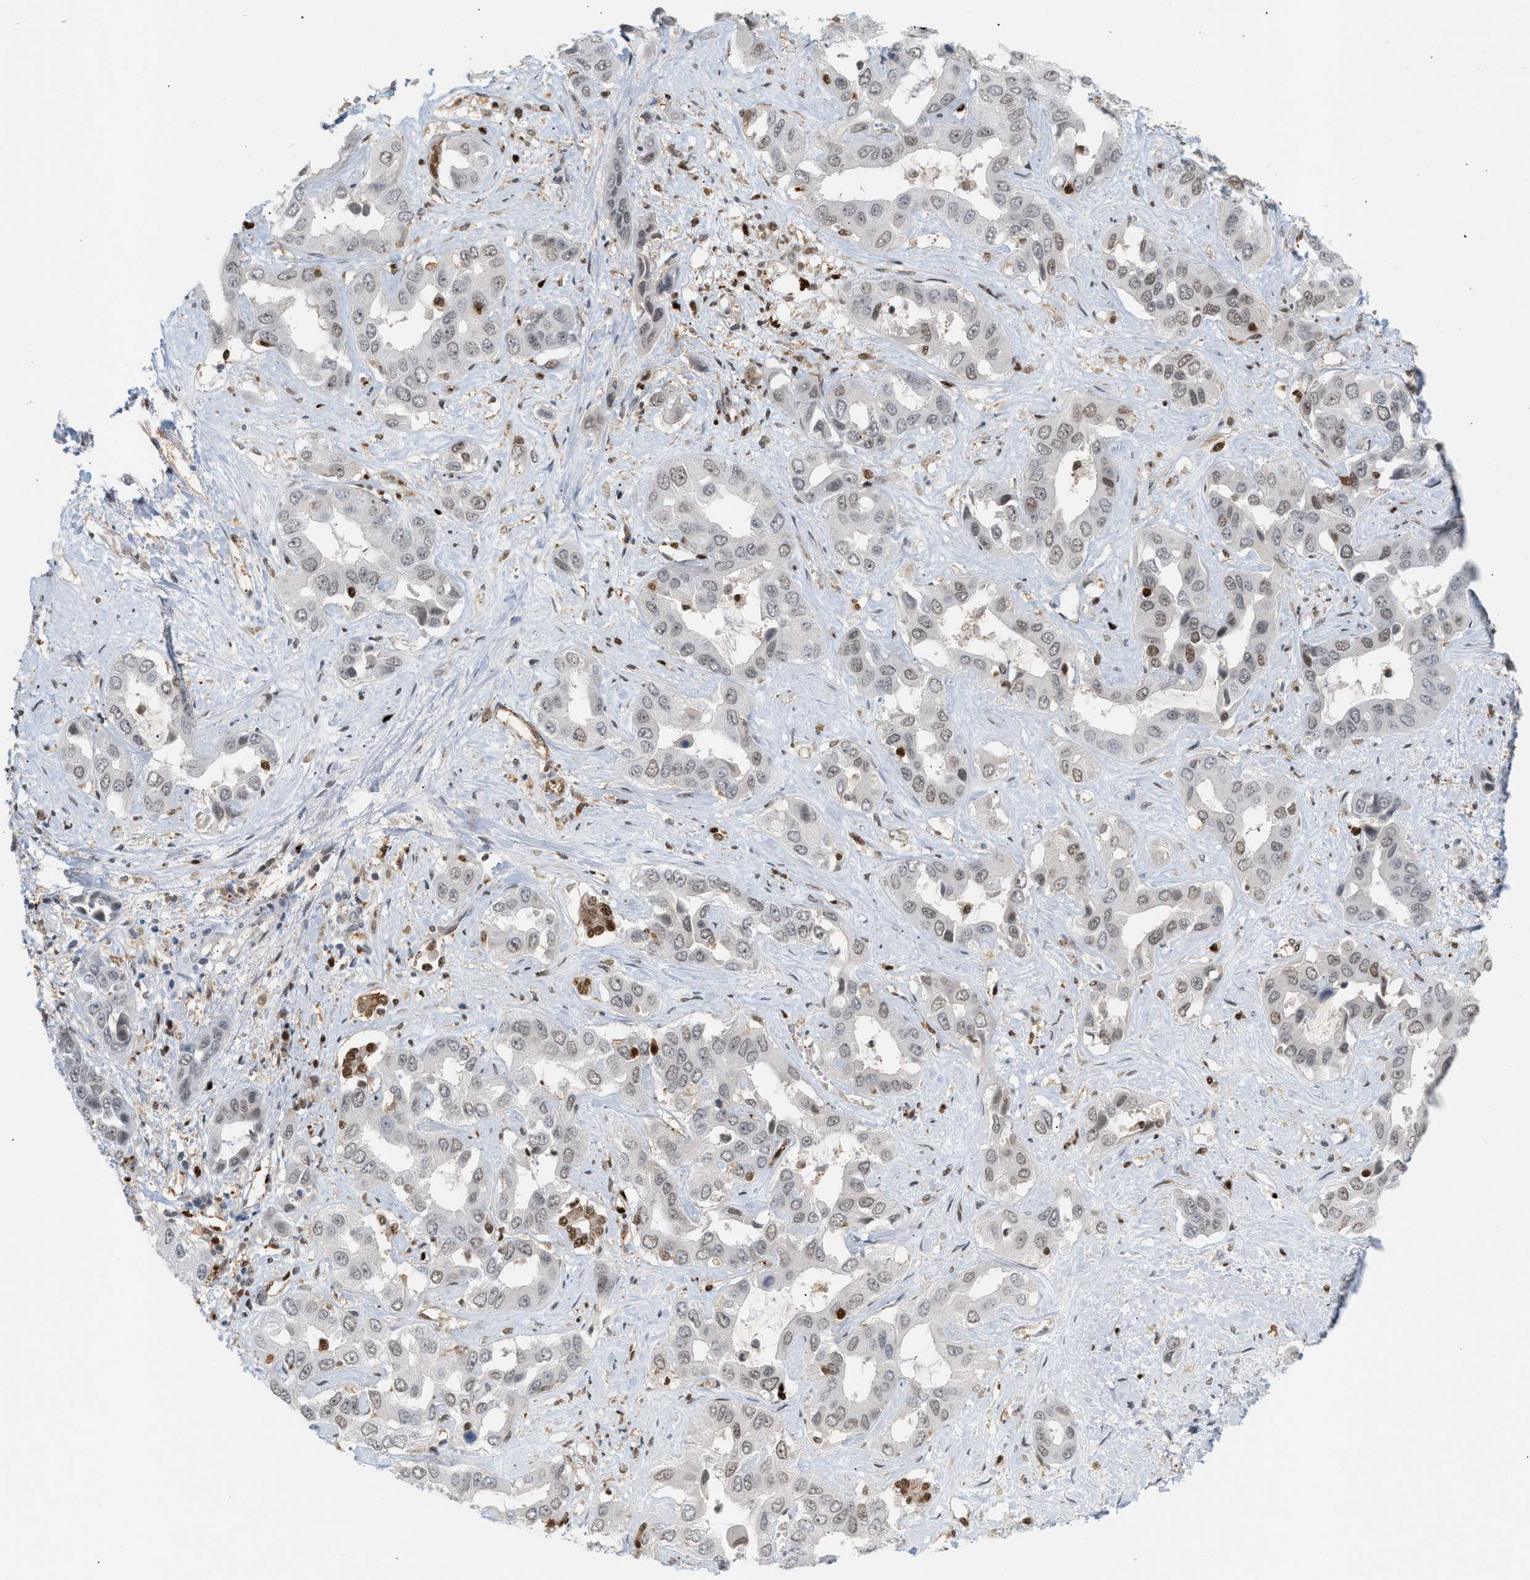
{"staining": {"intensity": "negative", "quantity": "none", "location": "none"}, "tissue": "liver cancer", "cell_type": "Tumor cells", "image_type": "cancer", "snomed": [{"axis": "morphology", "description": "Cholangiocarcinoma"}, {"axis": "topography", "description": "Liver"}], "caption": "A high-resolution photomicrograph shows IHC staining of liver cancer (cholangiocarcinoma), which shows no significant positivity in tumor cells. Brightfield microscopy of immunohistochemistry stained with DAB (3,3'-diaminobenzidine) (brown) and hematoxylin (blue), captured at high magnification.", "gene": "RNASEK-C17orf49", "patient": {"sex": "female", "age": 52}}